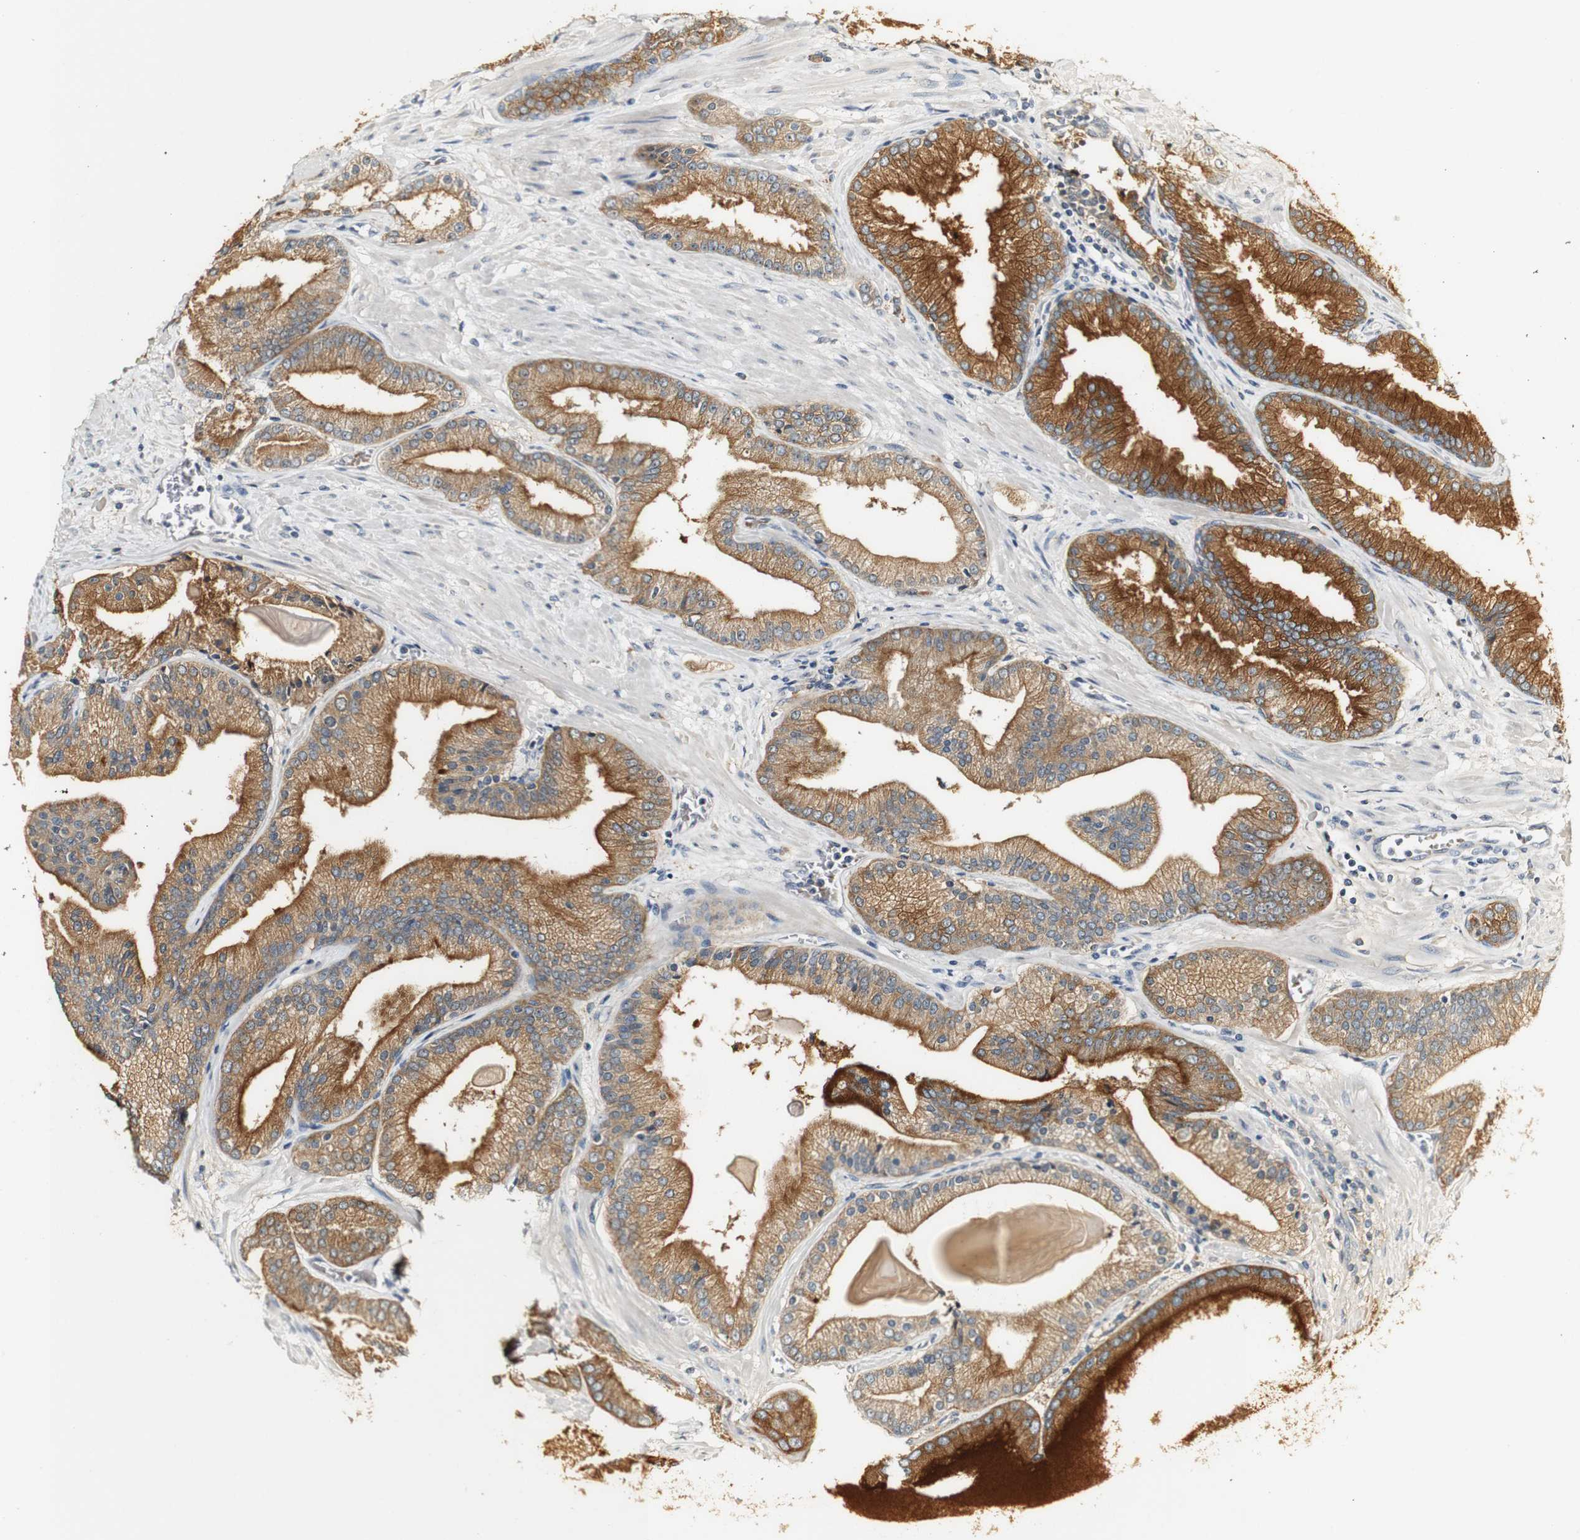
{"staining": {"intensity": "moderate", "quantity": ">75%", "location": "cytoplasmic/membranous"}, "tissue": "prostate cancer", "cell_type": "Tumor cells", "image_type": "cancer", "snomed": [{"axis": "morphology", "description": "Adenocarcinoma, Low grade"}, {"axis": "topography", "description": "Prostate"}], "caption": "Tumor cells show medium levels of moderate cytoplasmic/membranous expression in approximately >75% of cells in human prostate cancer.", "gene": "SYT7", "patient": {"sex": "male", "age": 59}}